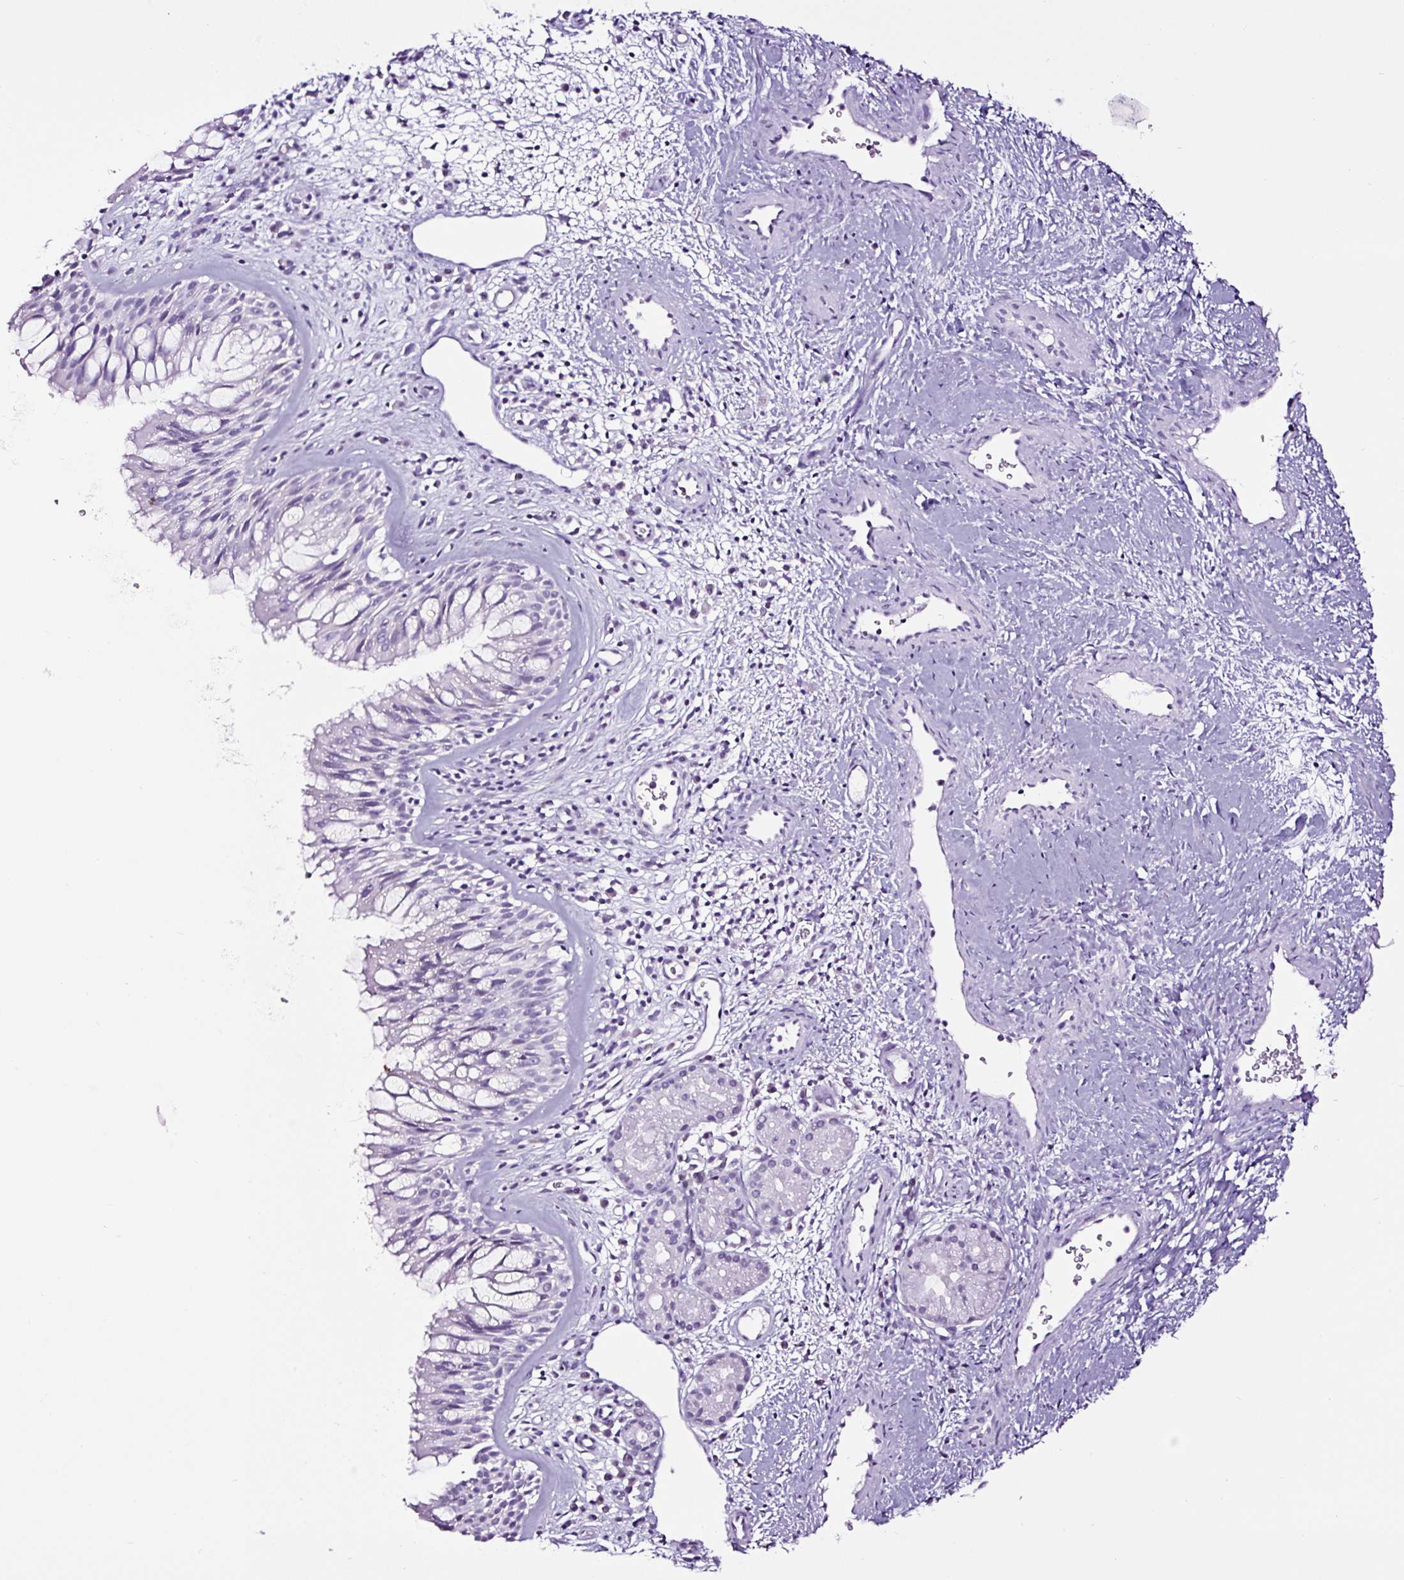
{"staining": {"intensity": "negative", "quantity": "none", "location": "none"}, "tissue": "nasopharynx", "cell_type": "Respiratory epithelial cells", "image_type": "normal", "snomed": [{"axis": "morphology", "description": "Normal tissue, NOS"}, {"axis": "topography", "description": "Nasopharynx"}], "caption": "An image of human nasopharynx is negative for staining in respiratory epithelial cells. Nuclei are stained in blue.", "gene": "NPHS2", "patient": {"sex": "male", "age": 65}}